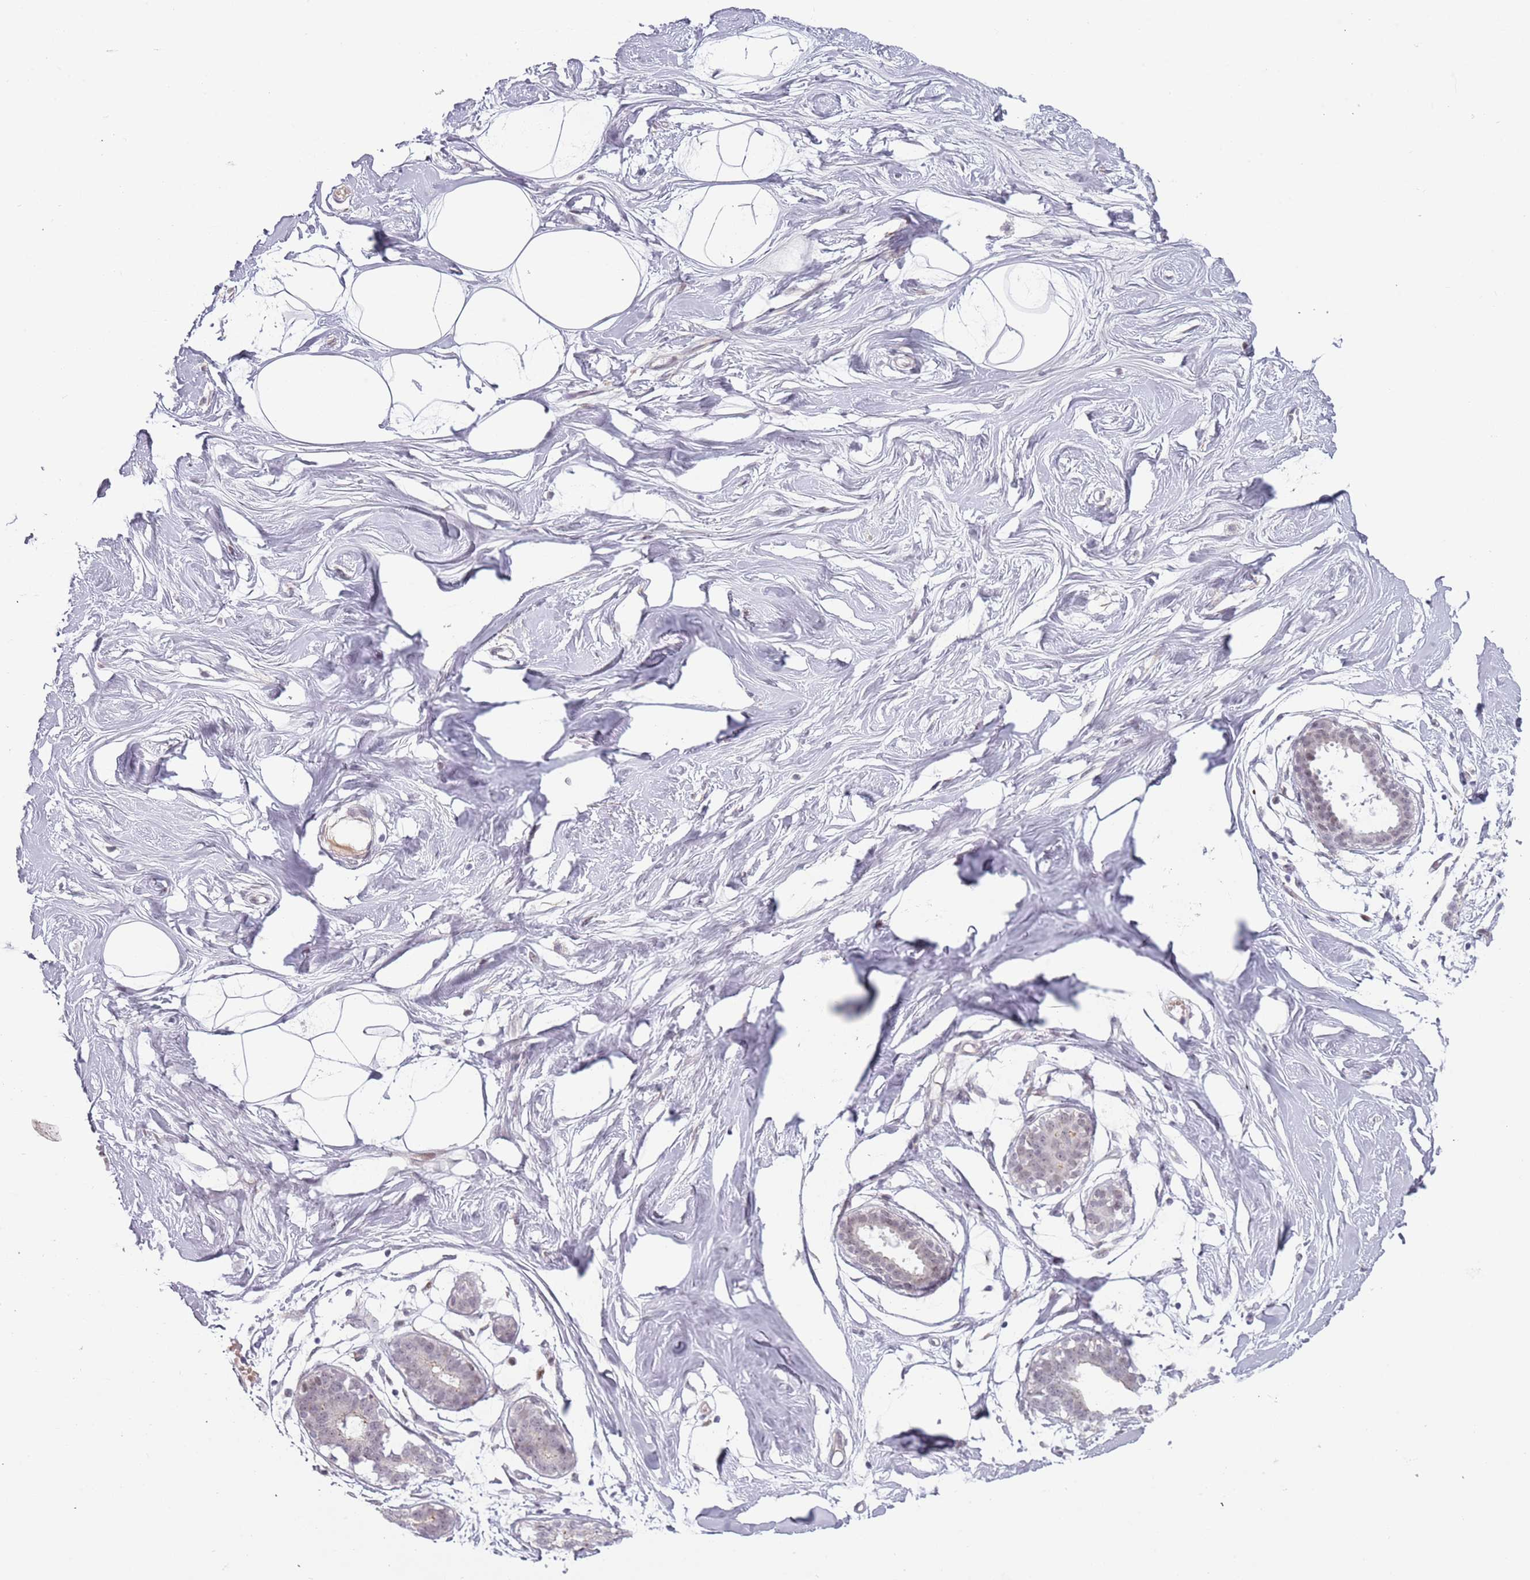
{"staining": {"intensity": "negative", "quantity": "none", "location": "none"}, "tissue": "breast", "cell_type": "Adipocytes", "image_type": "normal", "snomed": [{"axis": "morphology", "description": "Normal tissue, NOS"}, {"axis": "morphology", "description": "Adenoma, NOS"}, {"axis": "topography", "description": "Breast"}], "caption": "Adipocytes show no significant staining in benign breast. The staining is performed using DAB brown chromogen with nuclei counter-stained in using hematoxylin.", "gene": "REXO4", "patient": {"sex": "female", "age": 23}}